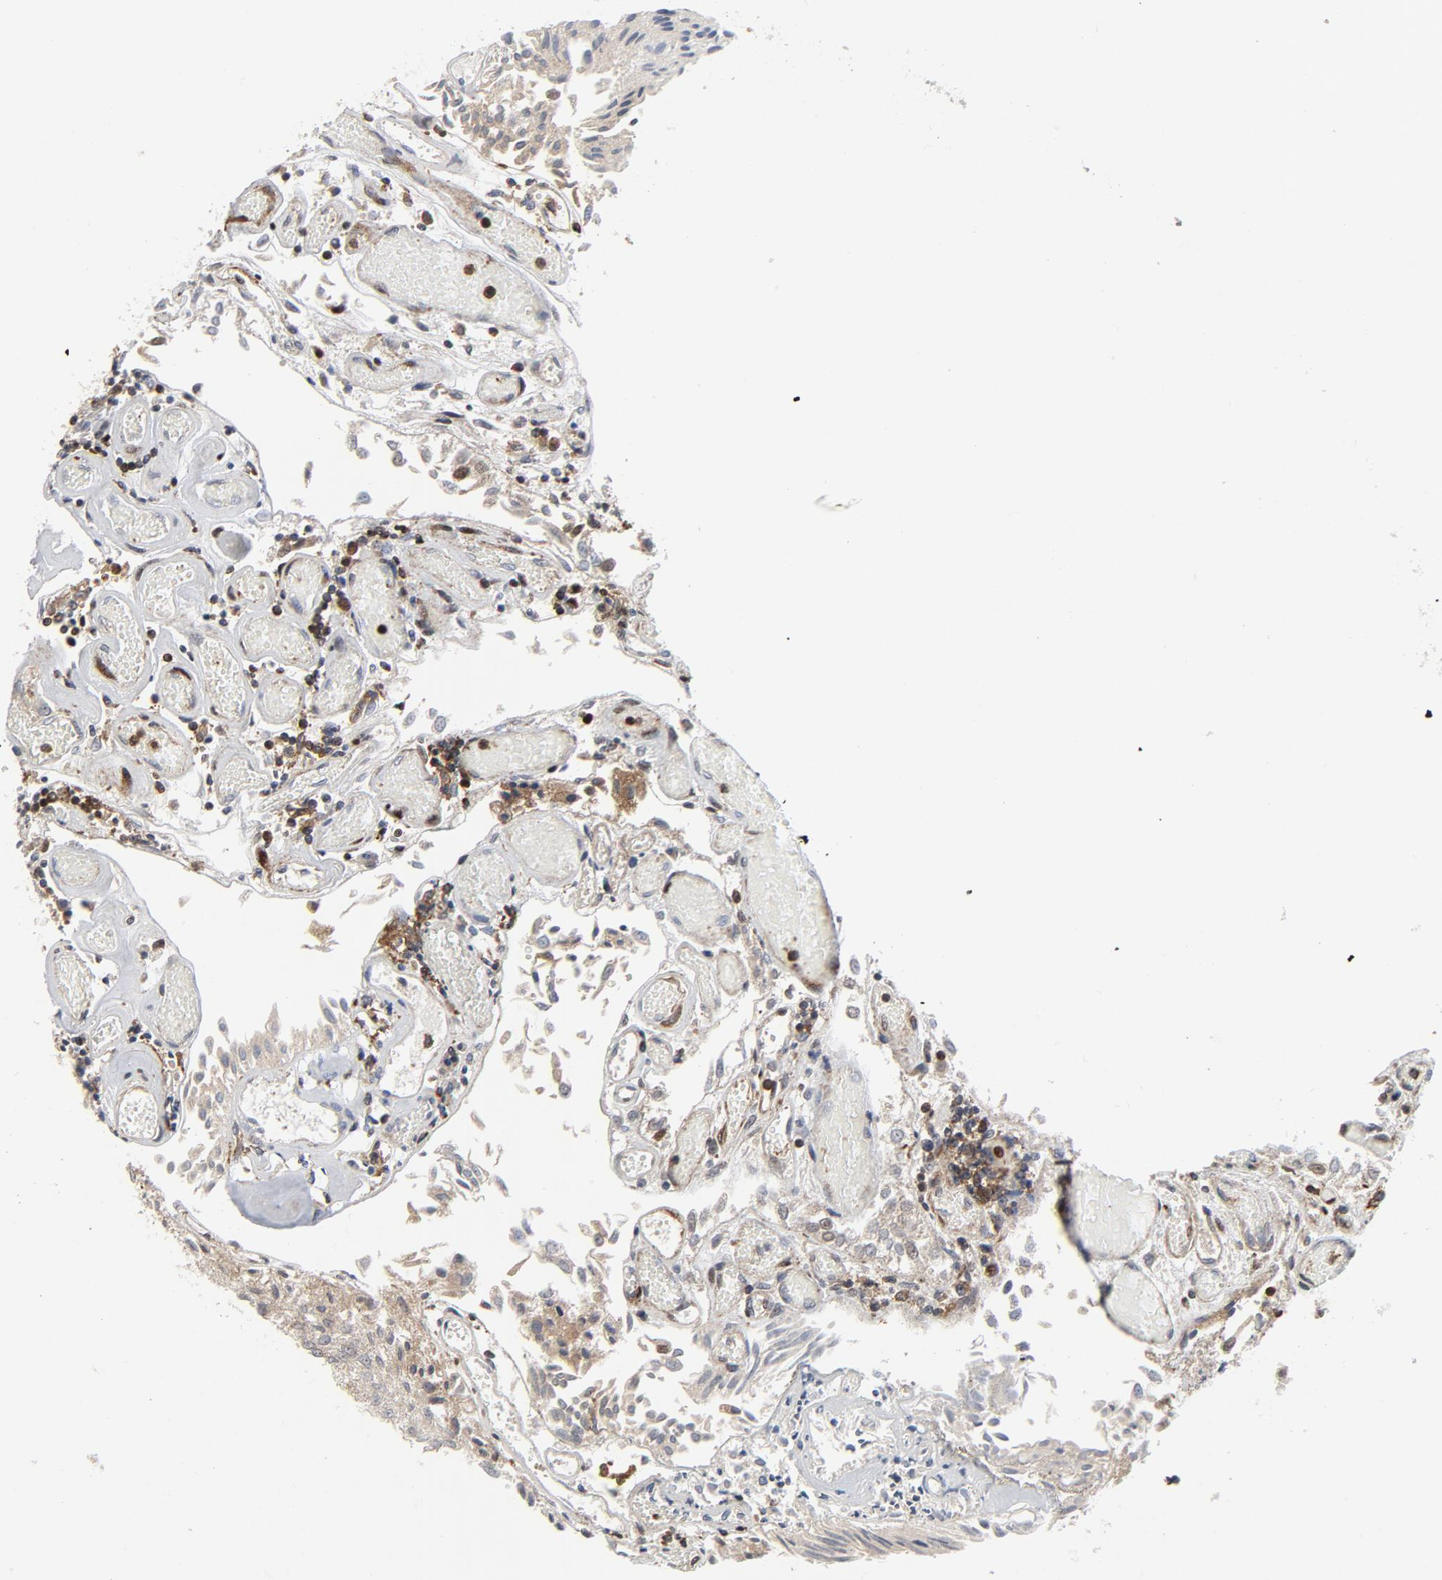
{"staining": {"intensity": "moderate", "quantity": ">75%", "location": "cytoplasmic/membranous"}, "tissue": "urothelial cancer", "cell_type": "Tumor cells", "image_type": "cancer", "snomed": [{"axis": "morphology", "description": "Urothelial carcinoma, Low grade"}, {"axis": "topography", "description": "Urinary bladder"}], "caption": "Immunohistochemistry (IHC) photomicrograph of urothelial cancer stained for a protein (brown), which exhibits medium levels of moderate cytoplasmic/membranous positivity in approximately >75% of tumor cells.", "gene": "YES1", "patient": {"sex": "male", "age": 86}}